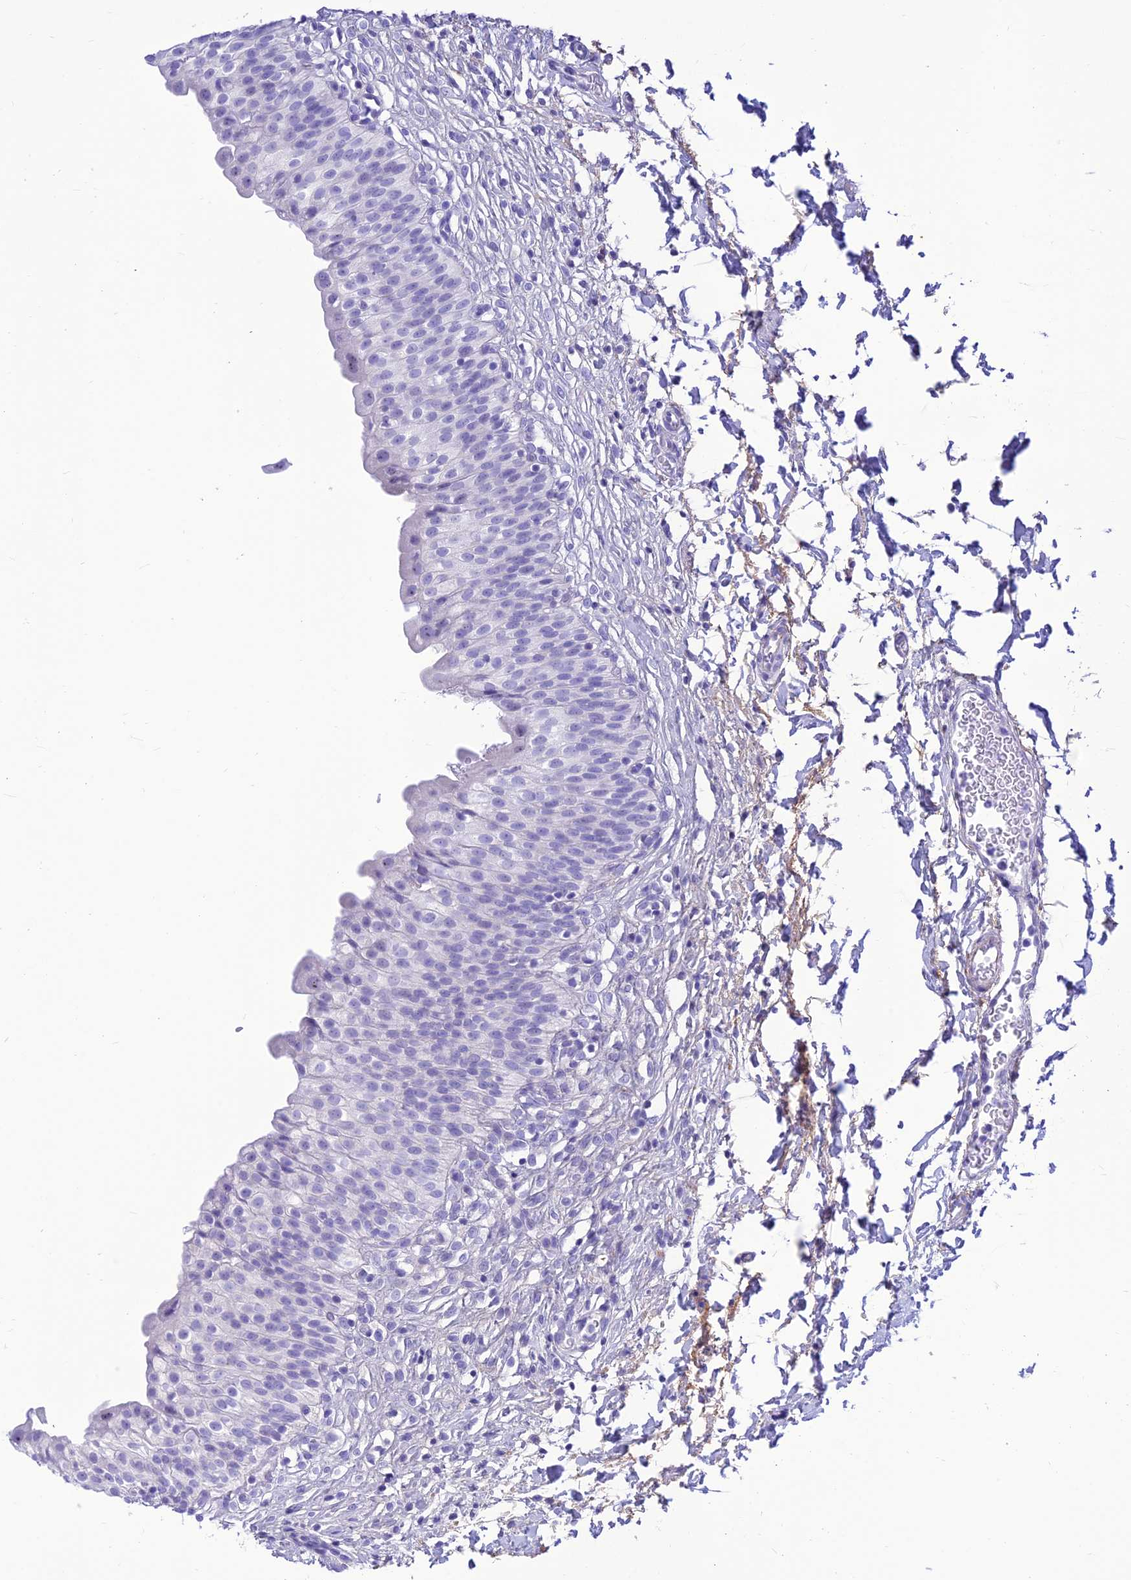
{"staining": {"intensity": "negative", "quantity": "none", "location": "none"}, "tissue": "urinary bladder", "cell_type": "Urothelial cells", "image_type": "normal", "snomed": [{"axis": "morphology", "description": "Normal tissue, NOS"}, {"axis": "topography", "description": "Urinary bladder"}], "caption": "High power microscopy photomicrograph of an immunohistochemistry histopathology image of normal urinary bladder, revealing no significant expression in urothelial cells.", "gene": "PRNP", "patient": {"sex": "male", "age": 55}}